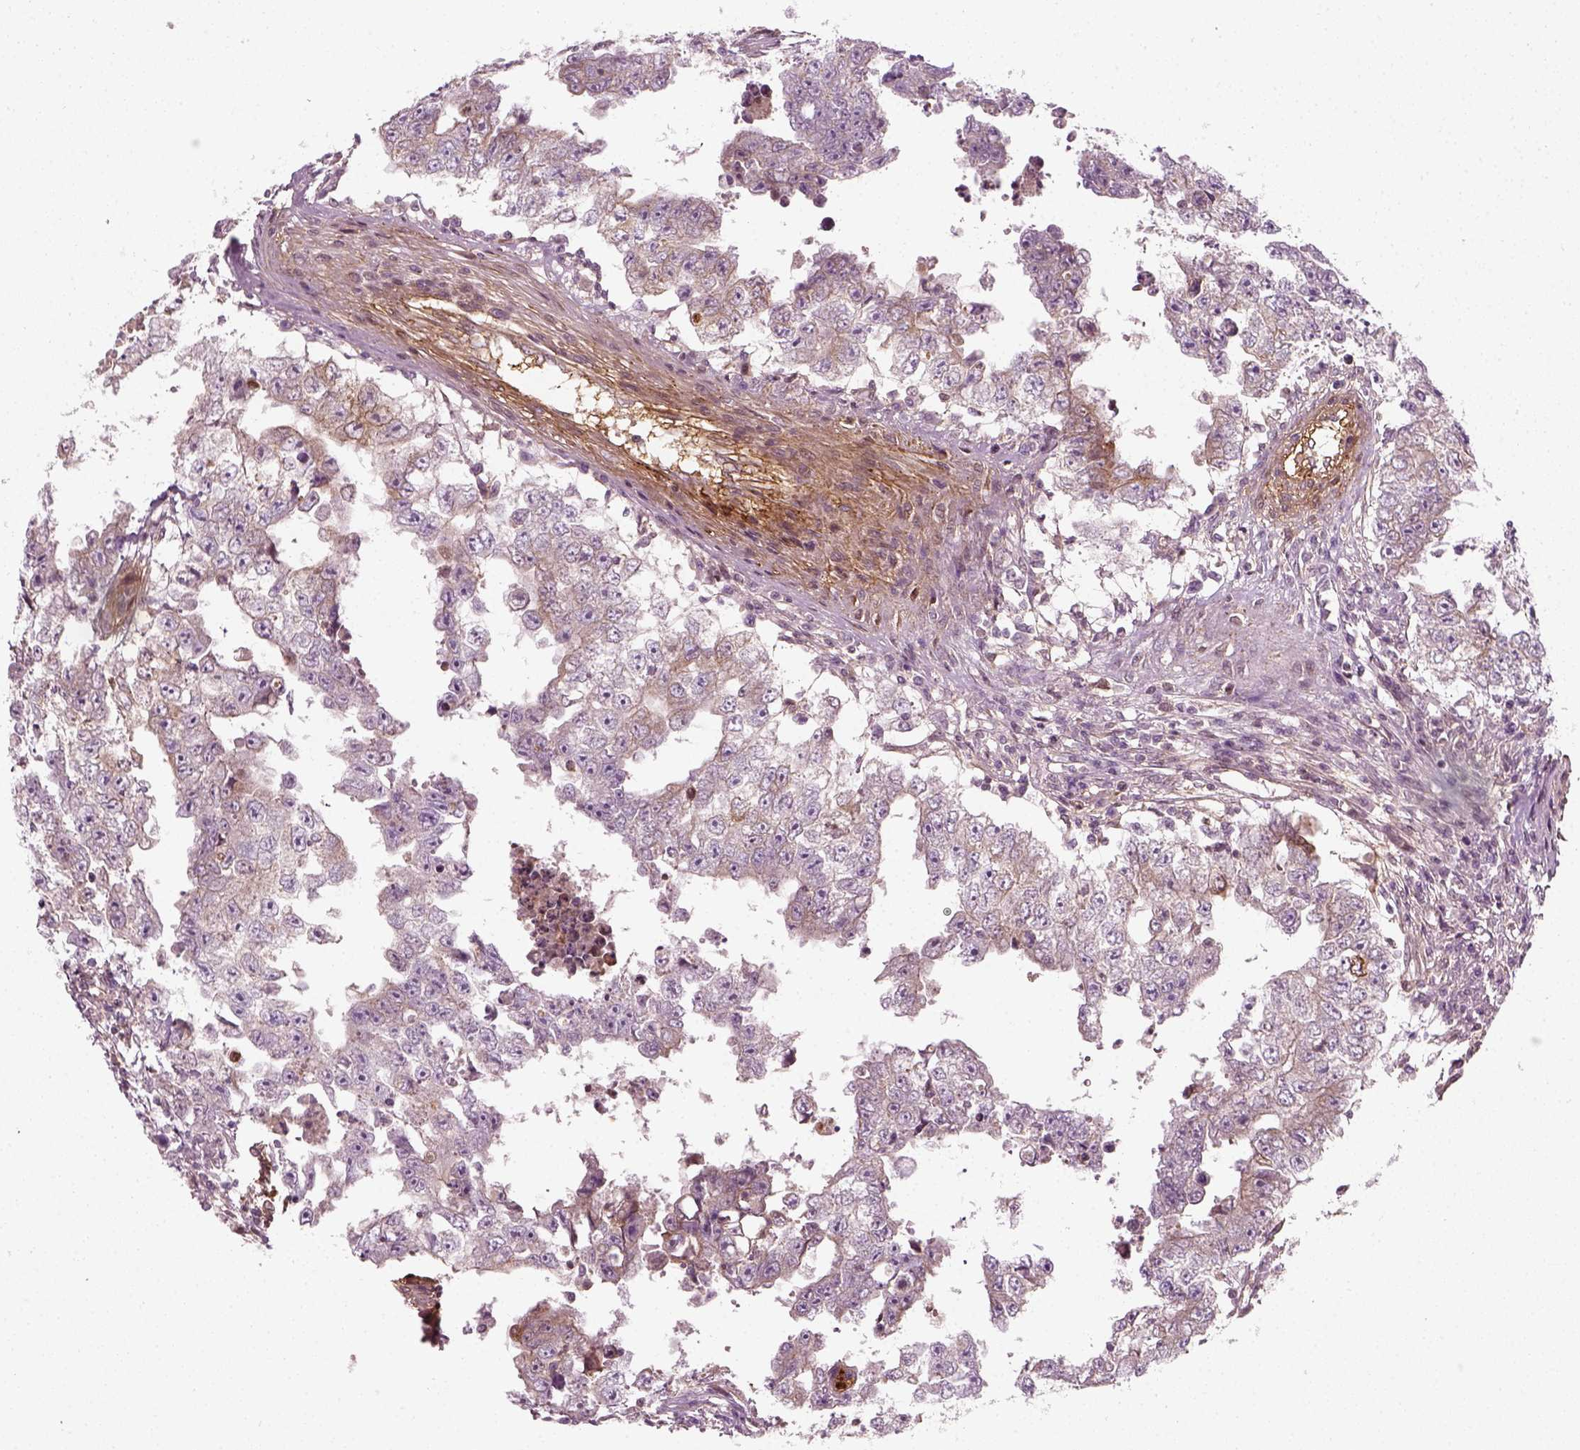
{"staining": {"intensity": "negative", "quantity": "none", "location": "none"}, "tissue": "testis cancer", "cell_type": "Tumor cells", "image_type": "cancer", "snomed": [{"axis": "morphology", "description": "Carcinoma, Embryonal, NOS"}, {"axis": "topography", "description": "Testis"}], "caption": "Immunohistochemistry (IHC) micrograph of neoplastic tissue: human embryonal carcinoma (testis) stained with DAB demonstrates no significant protein expression in tumor cells.", "gene": "NPTN", "patient": {"sex": "male", "age": 36}}